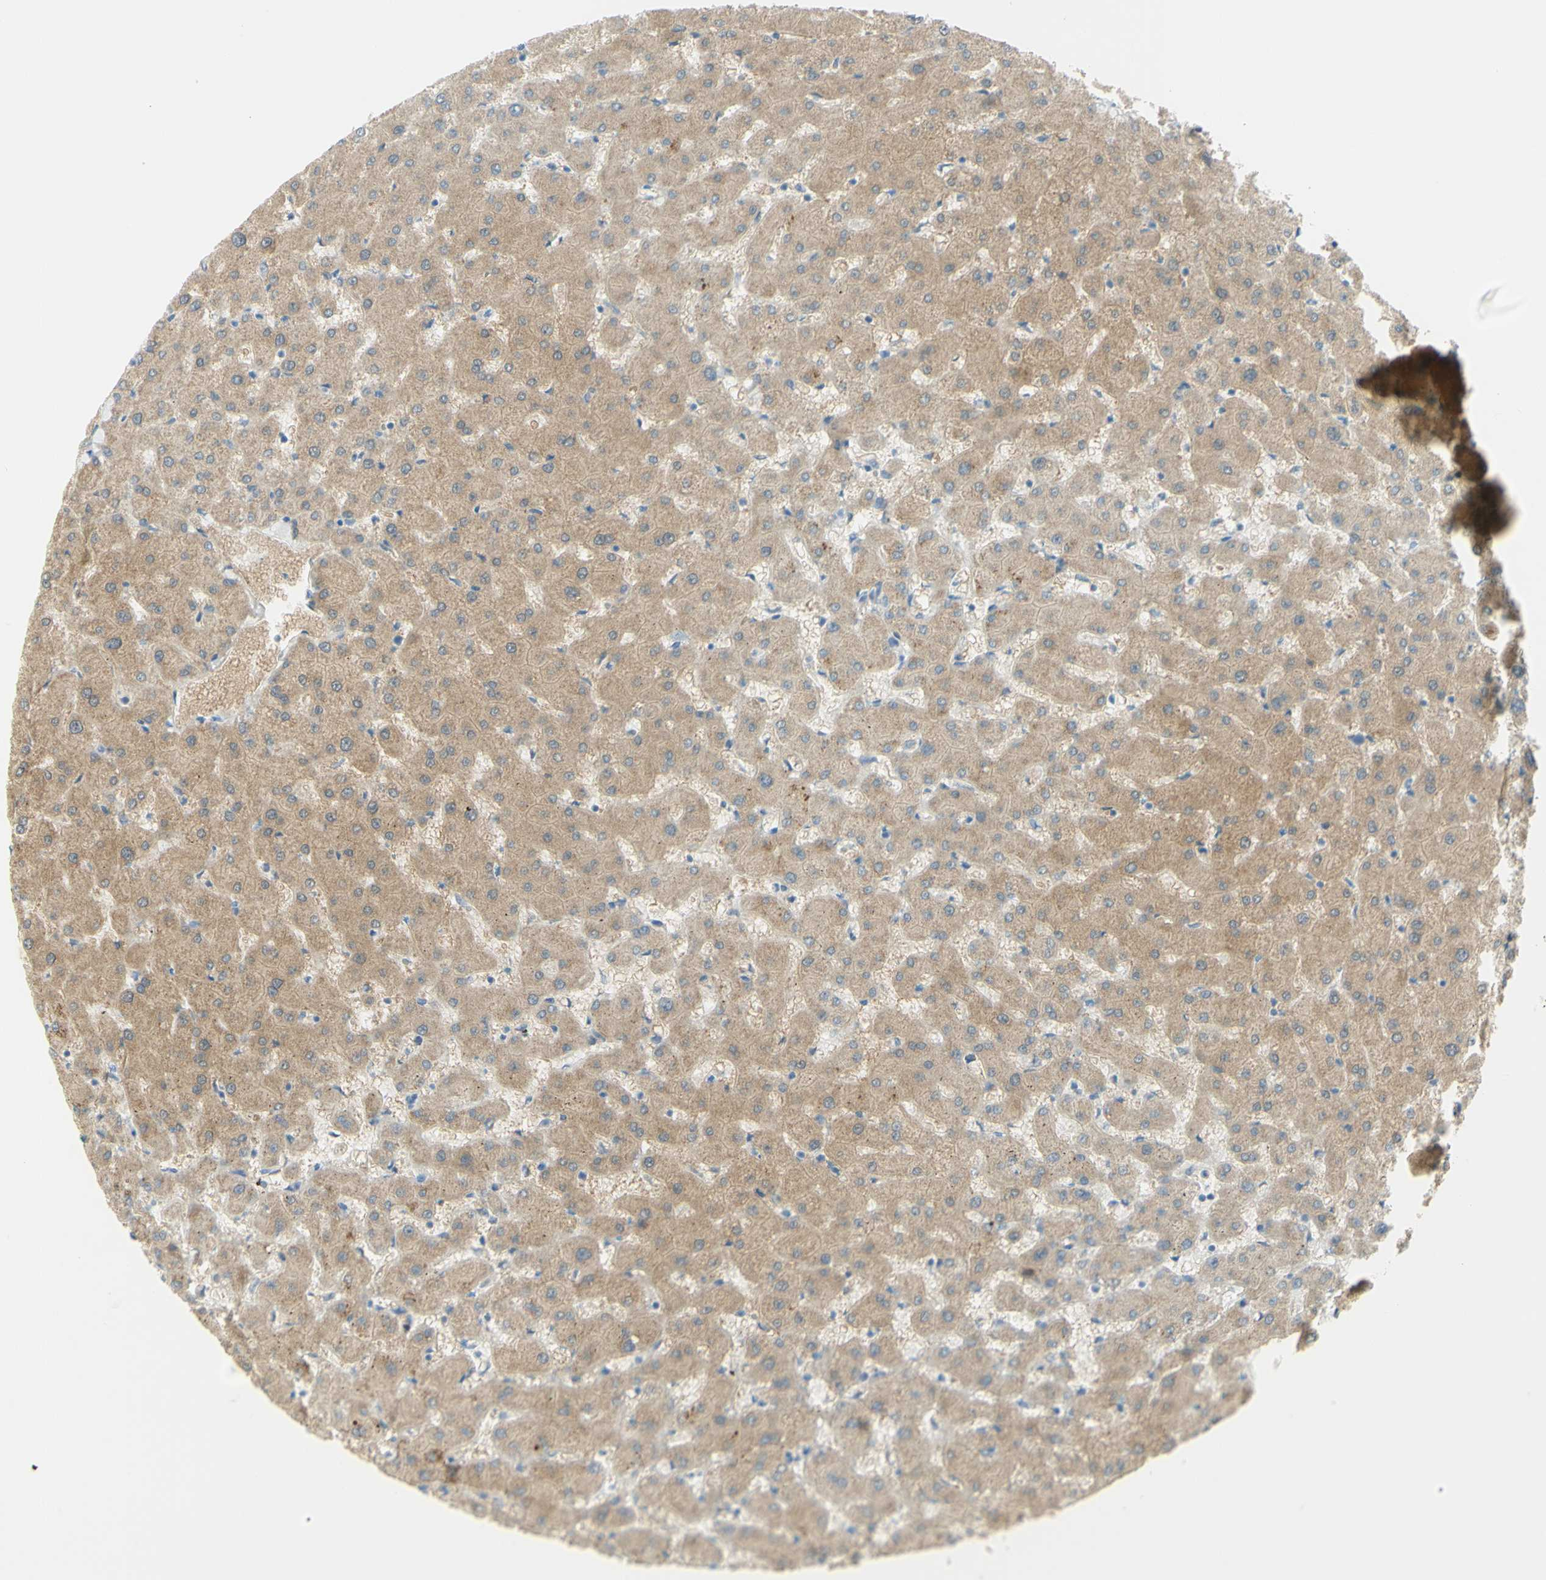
{"staining": {"intensity": "negative", "quantity": "none", "location": "none"}, "tissue": "liver", "cell_type": "Cholangiocytes", "image_type": "normal", "snomed": [{"axis": "morphology", "description": "Normal tissue, NOS"}, {"axis": "topography", "description": "Liver"}], "caption": "Immunohistochemical staining of unremarkable liver exhibits no significant staining in cholangiocytes.", "gene": "GCNT3", "patient": {"sex": "female", "age": 63}}